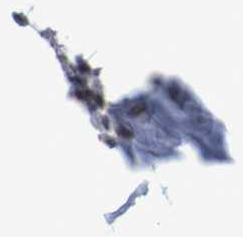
{"staining": {"intensity": "strong", "quantity": ">75%", "location": "nuclear"}, "tissue": "gallbladder", "cell_type": "Glandular cells", "image_type": "normal", "snomed": [{"axis": "morphology", "description": "Normal tissue, NOS"}, {"axis": "topography", "description": "Gallbladder"}], "caption": "A photomicrograph showing strong nuclear expression in approximately >75% of glandular cells in unremarkable gallbladder, as visualized by brown immunohistochemical staining.", "gene": "CDC5L", "patient": {"sex": "female", "age": 26}}